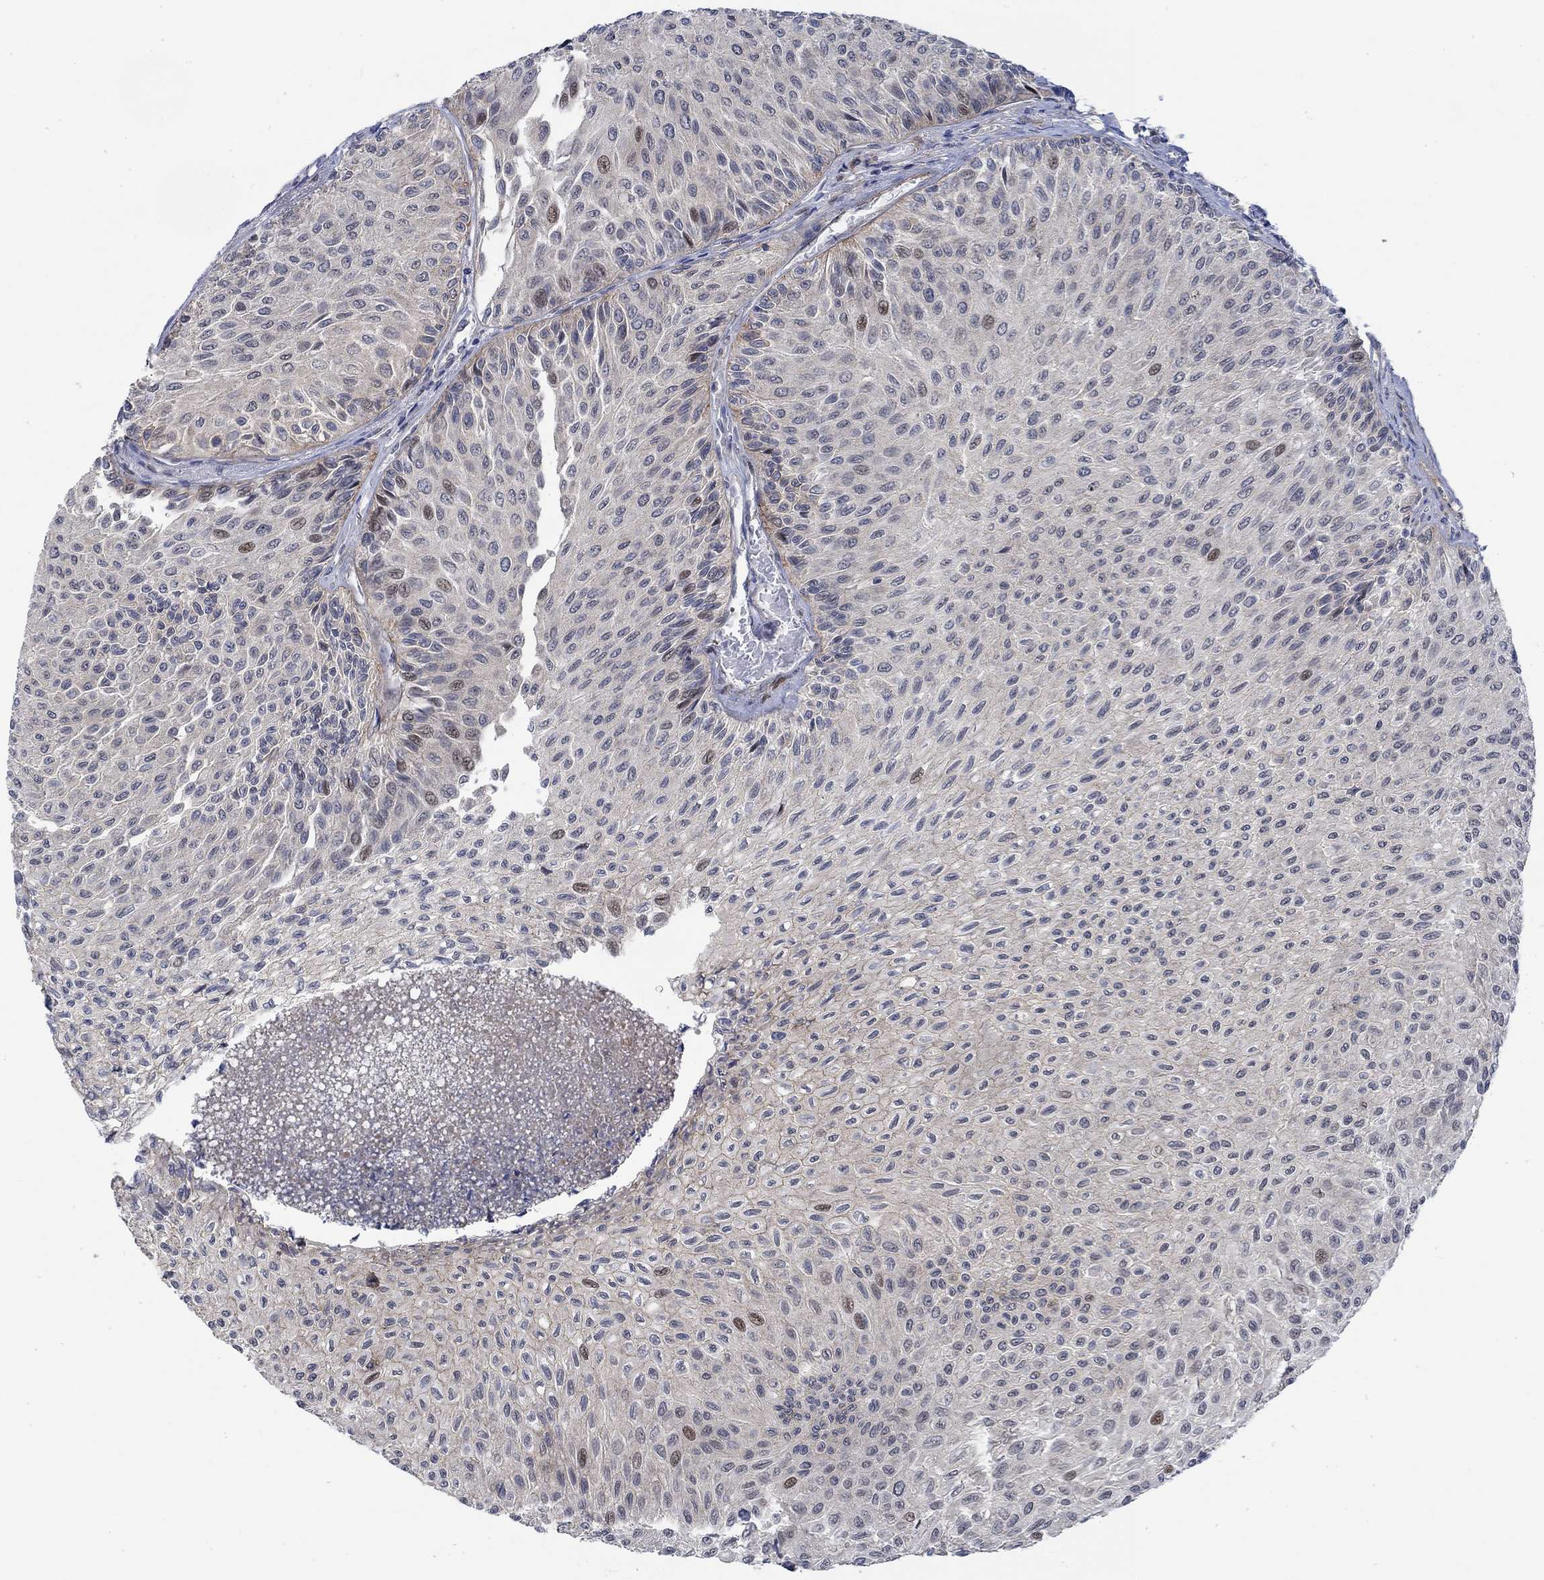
{"staining": {"intensity": "weak", "quantity": "<25%", "location": "nuclear"}, "tissue": "urothelial cancer", "cell_type": "Tumor cells", "image_type": "cancer", "snomed": [{"axis": "morphology", "description": "Urothelial carcinoma, Low grade"}, {"axis": "topography", "description": "Urinary bladder"}], "caption": "Micrograph shows no significant protein positivity in tumor cells of low-grade urothelial carcinoma.", "gene": "KCNH8", "patient": {"sex": "male", "age": 78}}